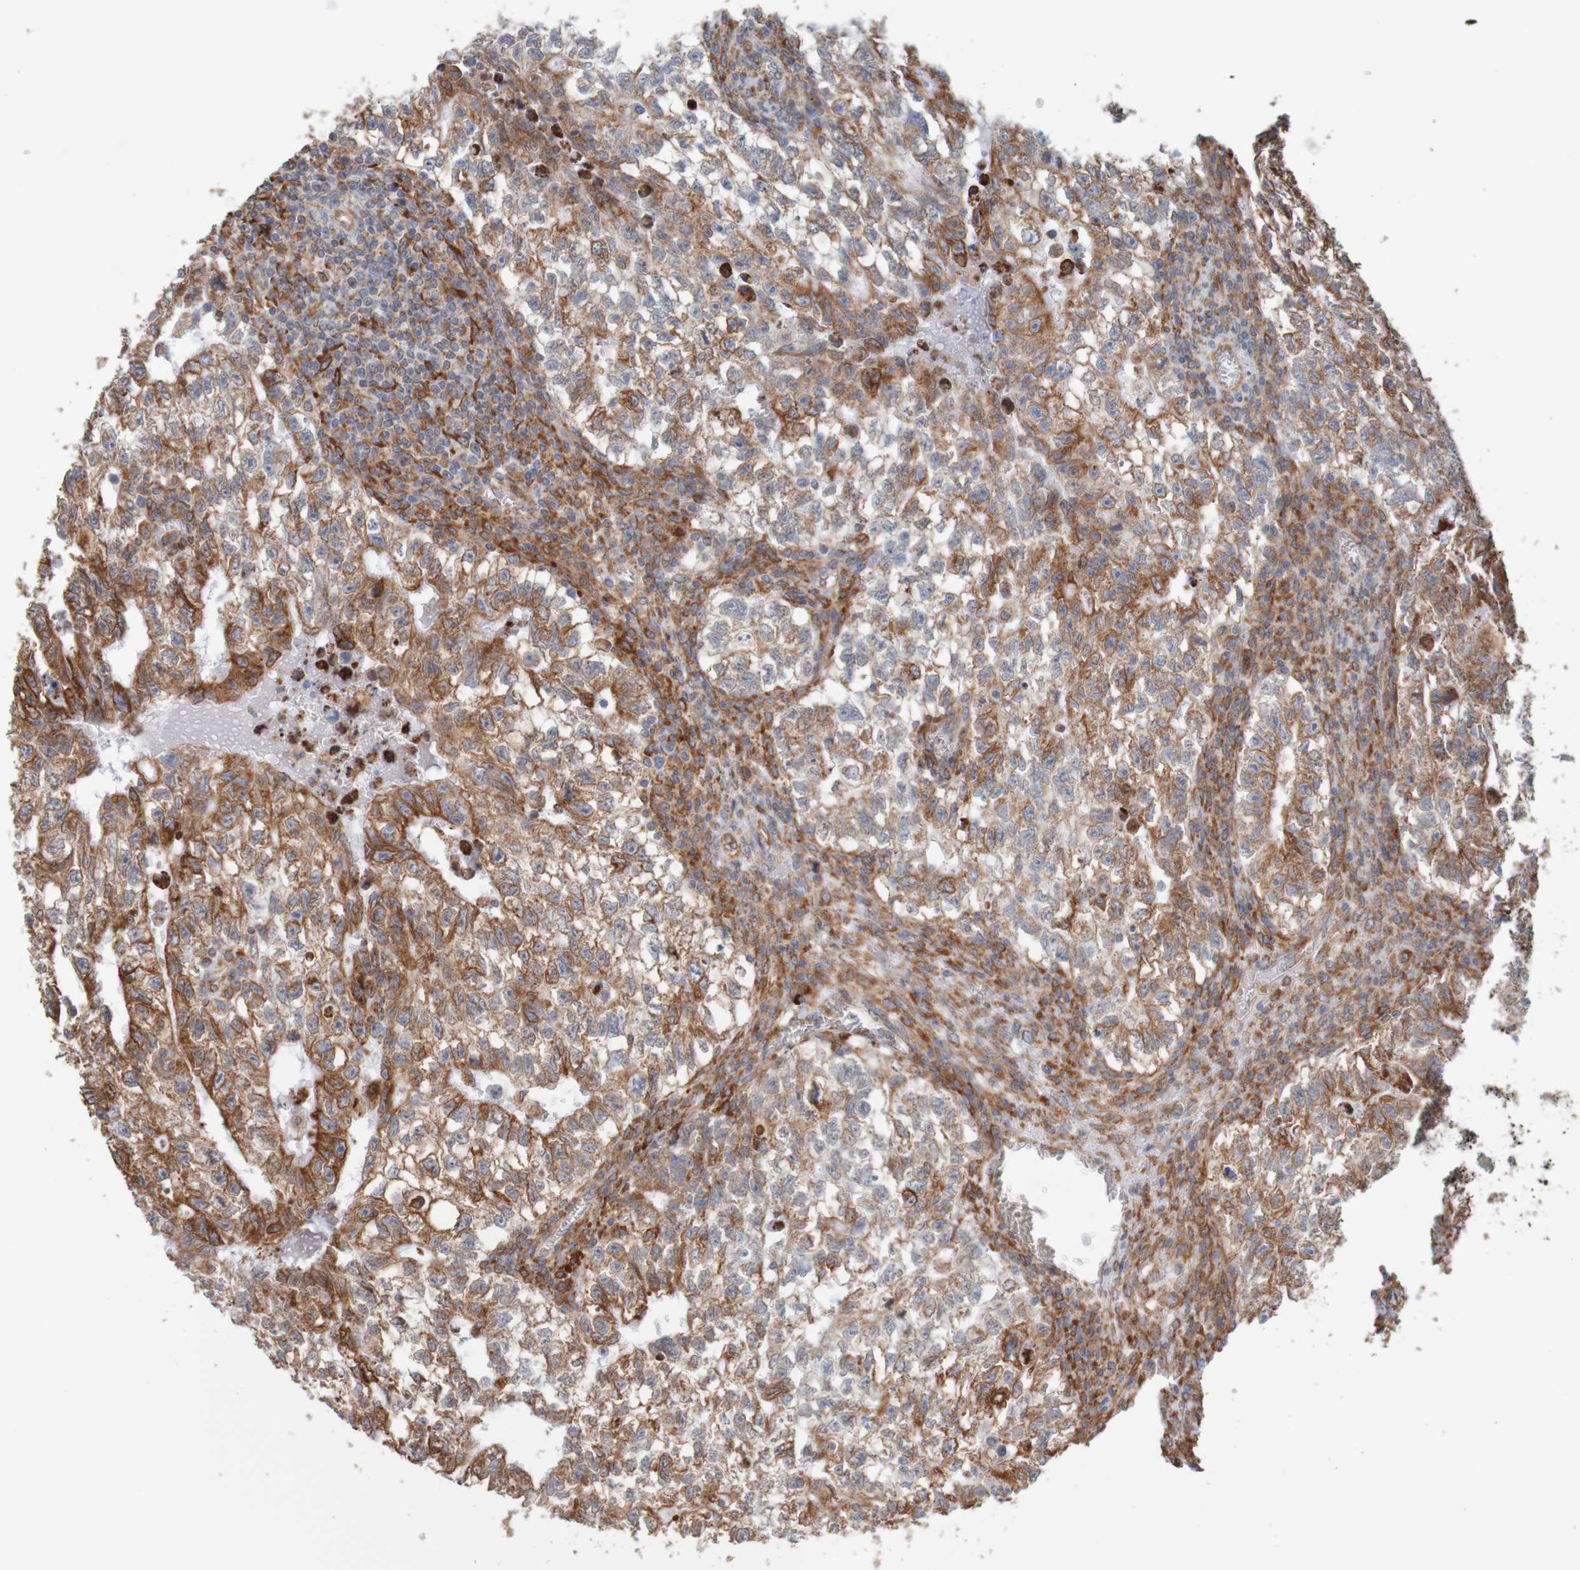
{"staining": {"intensity": "moderate", "quantity": ">75%", "location": "cytoplasmic/membranous"}, "tissue": "testis cancer", "cell_type": "Tumor cells", "image_type": "cancer", "snomed": [{"axis": "morphology", "description": "Seminoma, NOS"}, {"axis": "morphology", "description": "Carcinoma, Embryonal, NOS"}, {"axis": "topography", "description": "Testis"}], "caption": "Tumor cells display medium levels of moderate cytoplasmic/membranous positivity in about >75% of cells in seminoma (testis).", "gene": "PDIA3", "patient": {"sex": "male", "age": 38}}